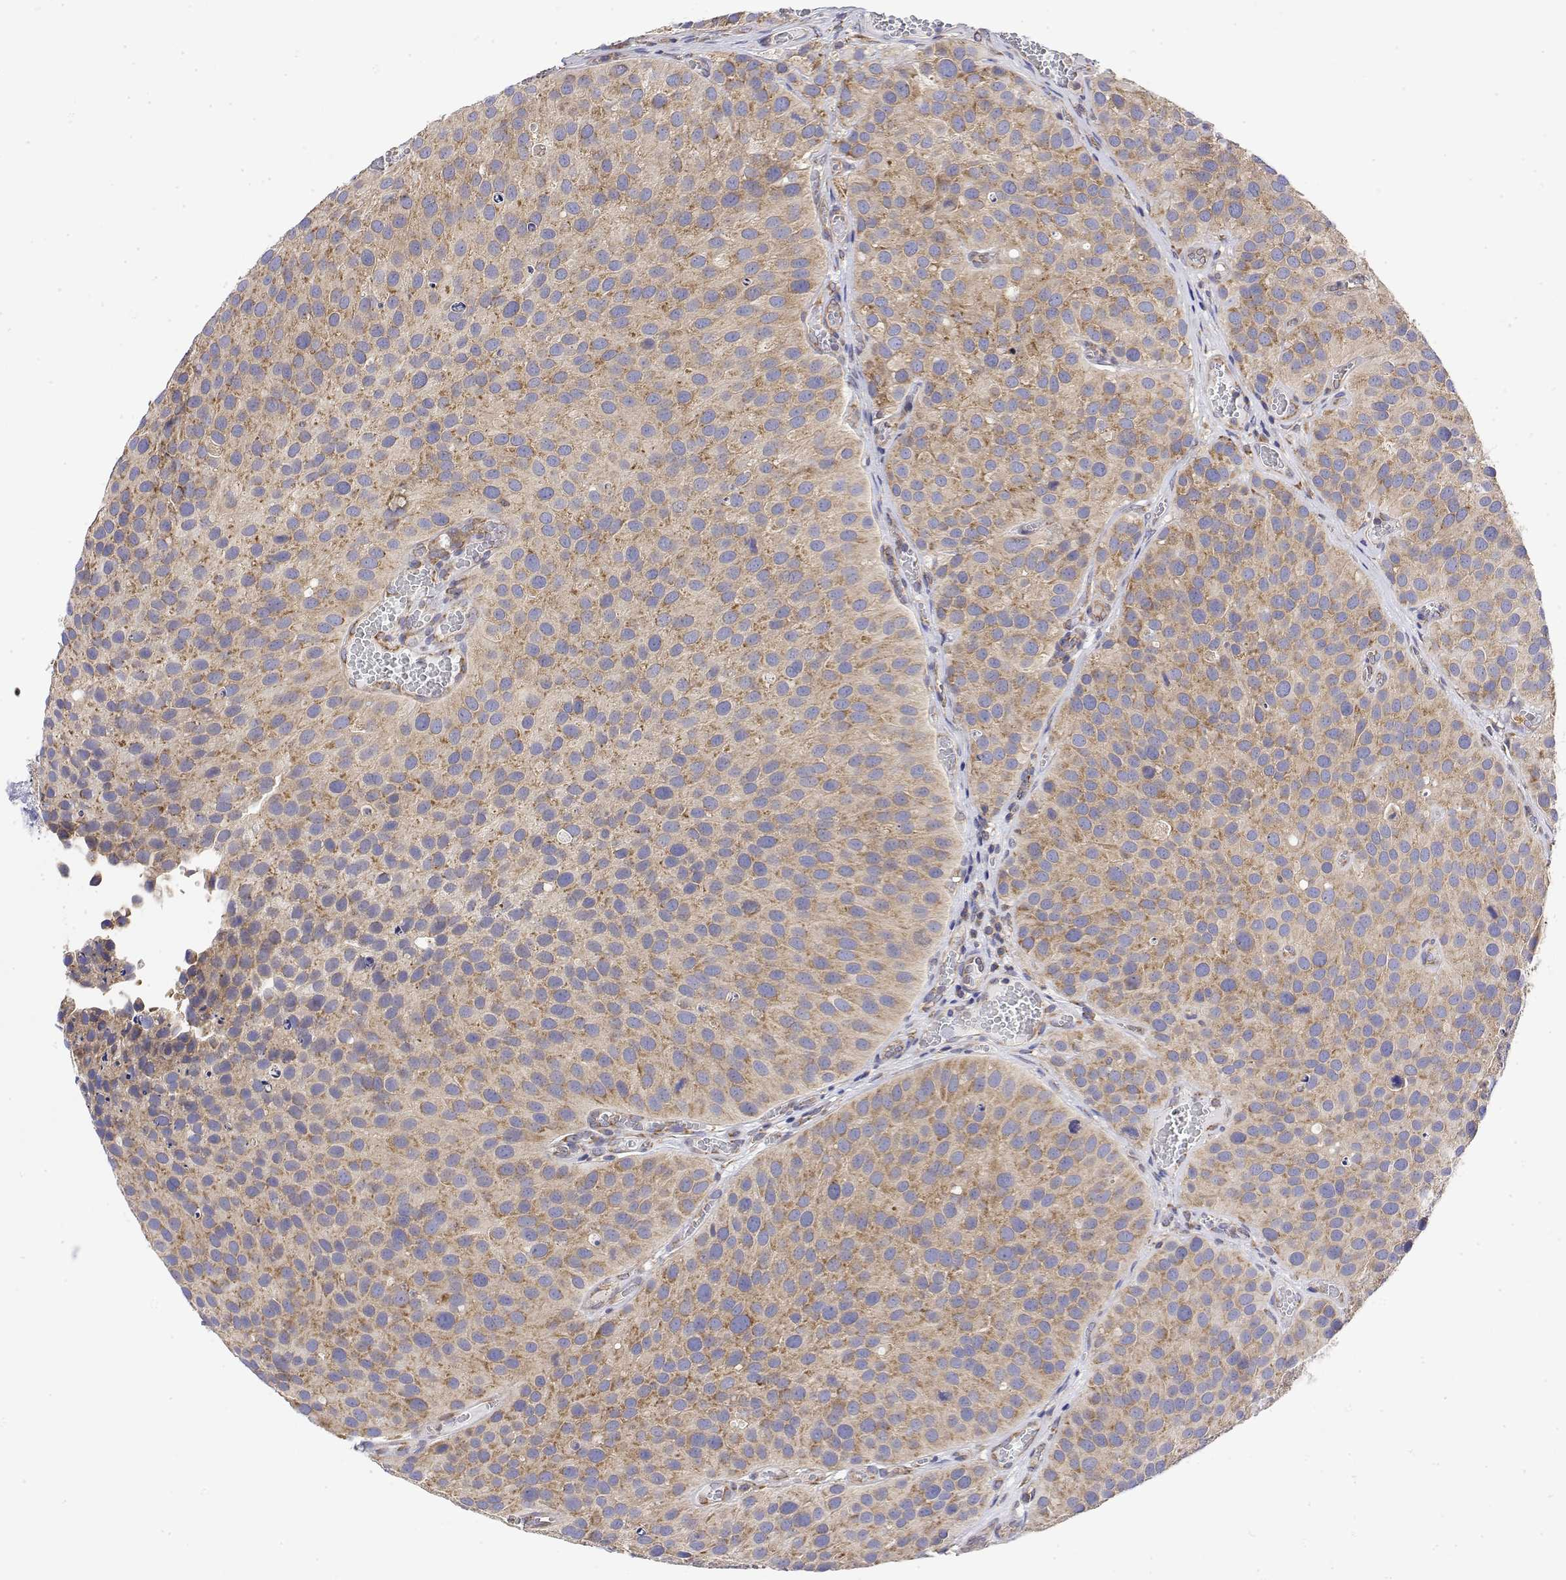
{"staining": {"intensity": "weak", "quantity": "25%-75%", "location": "cytoplasmic/membranous"}, "tissue": "urothelial cancer", "cell_type": "Tumor cells", "image_type": "cancer", "snomed": [{"axis": "morphology", "description": "Urothelial carcinoma, Low grade"}, {"axis": "topography", "description": "Urinary bladder"}], "caption": "Immunohistochemistry histopathology image of neoplastic tissue: low-grade urothelial carcinoma stained using immunohistochemistry shows low levels of weak protein expression localized specifically in the cytoplasmic/membranous of tumor cells, appearing as a cytoplasmic/membranous brown color.", "gene": "EEF1G", "patient": {"sex": "female", "age": 69}}